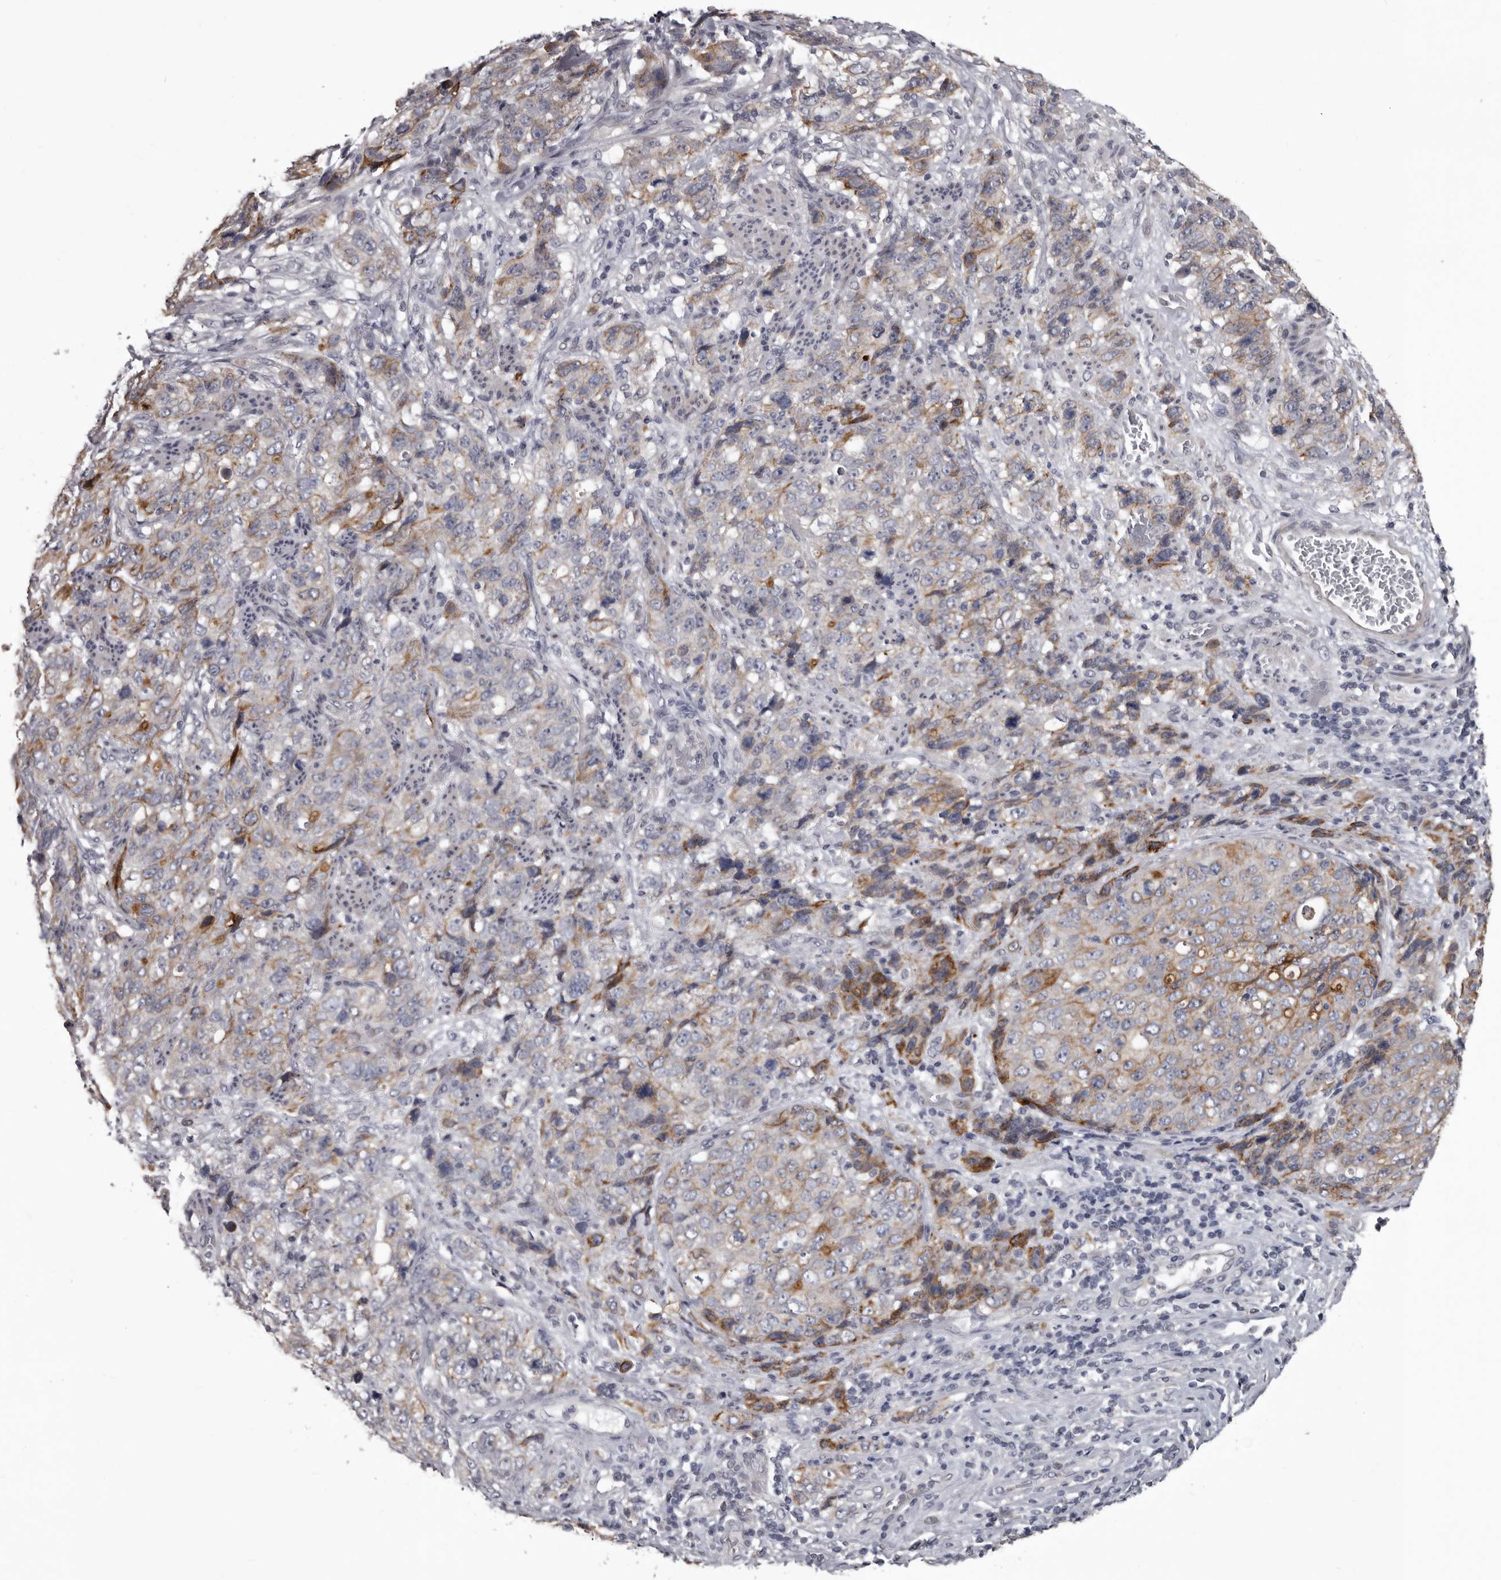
{"staining": {"intensity": "moderate", "quantity": "25%-75%", "location": "cytoplasmic/membranous"}, "tissue": "stomach cancer", "cell_type": "Tumor cells", "image_type": "cancer", "snomed": [{"axis": "morphology", "description": "Adenocarcinoma, NOS"}, {"axis": "topography", "description": "Stomach"}], "caption": "An image of human adenocarcinoma (stomach) stained for a protein demonstrates moderate cytoplasmic/membranous brown staining in tumor cells. (DAB = brown stain, brightfield microscopy at high magnification).", "gene": "LPAR6", "patient": {"sex": "male", "age": 48}}